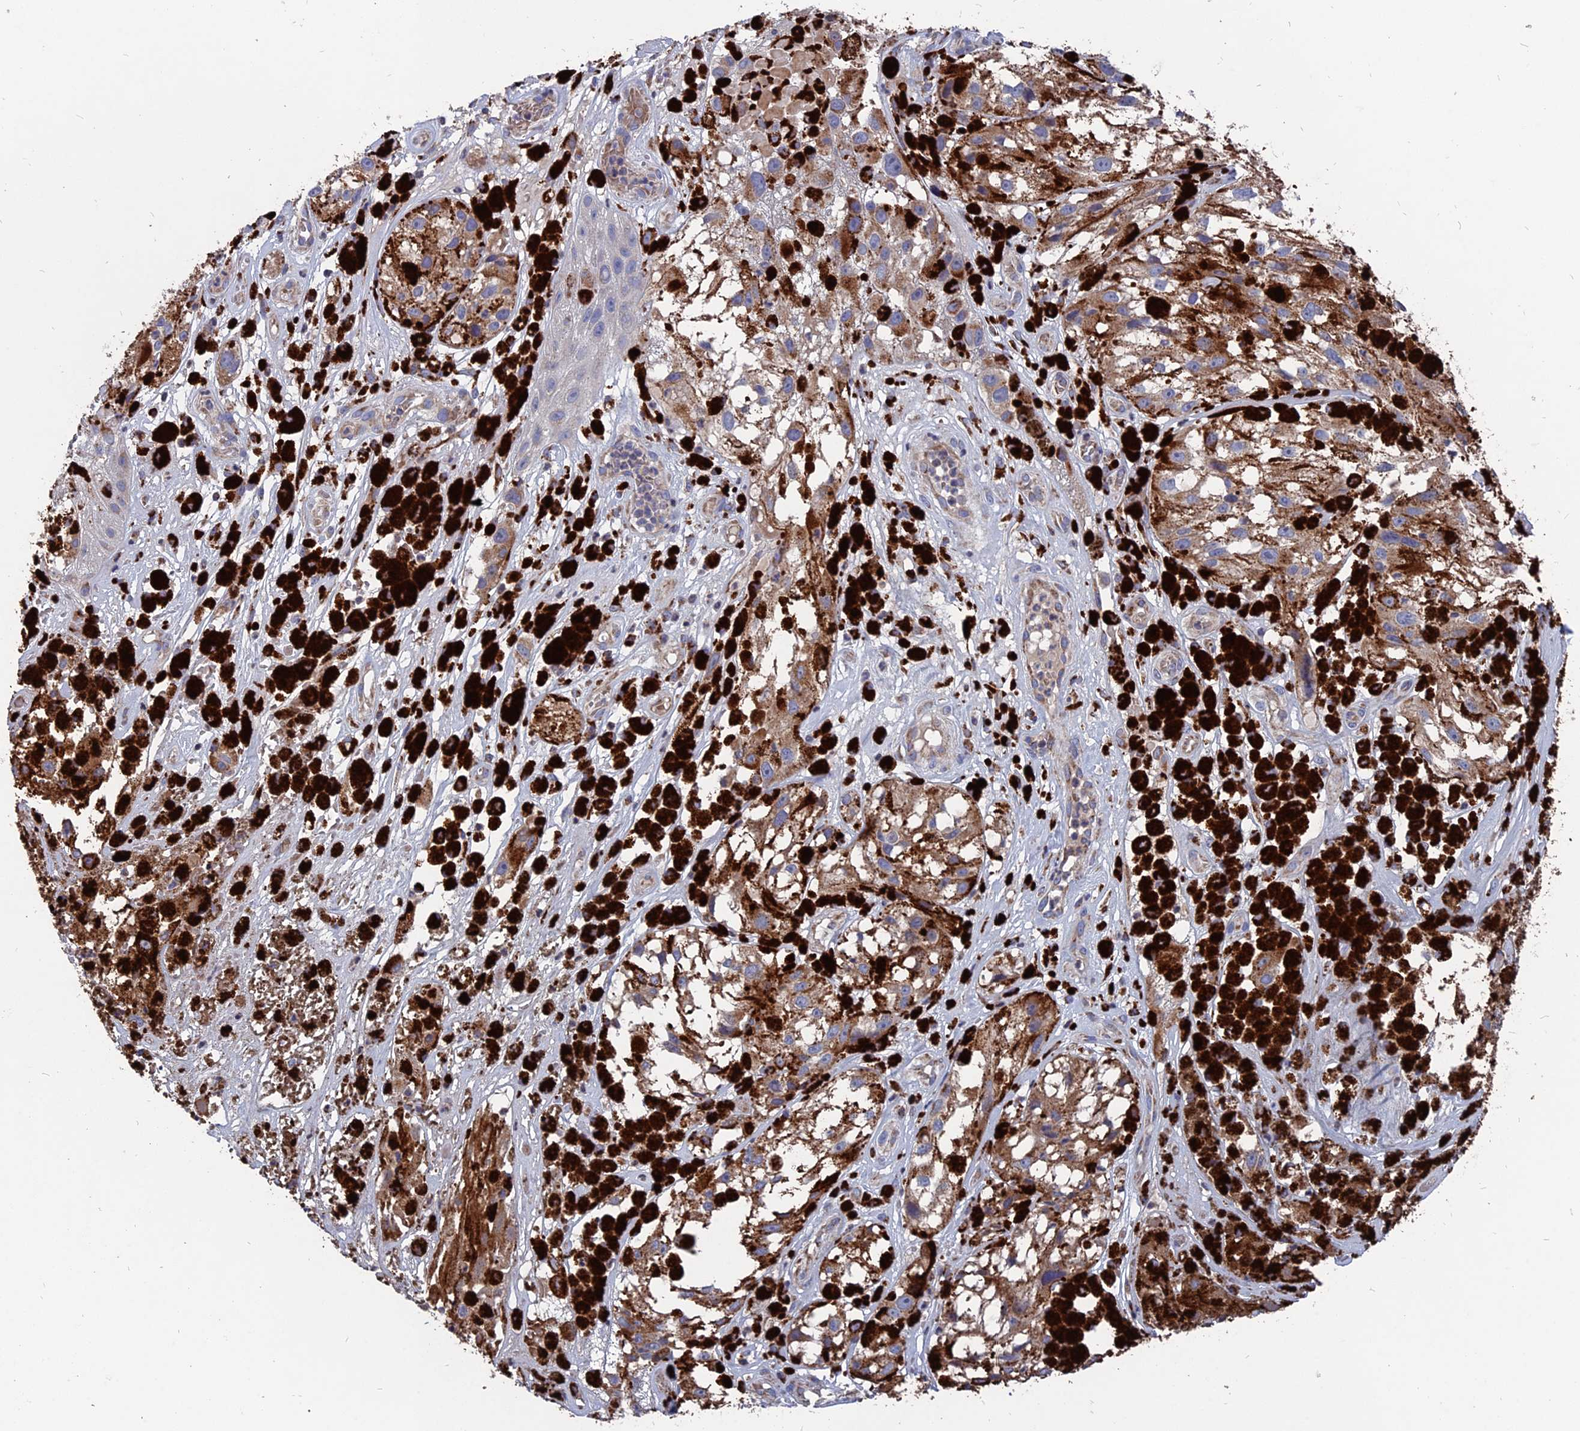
{"staining": {"intensity": "moderate", "quantity": ">75%", "location": "cytoplasmic/membranous"}, "tissue": "melanoma", "cell_type": "Tumor cells", "image_type": "cancer", "snomed": [{"axis": "morphology", "description": "Malignant melanoma, NOS"}, {"axis": "topography", "description": "Skin"}], "caption": "A high-resolution micrograph shows immunohistochemistry (IHC) staining of melanoma, which displays moderate cytoplasmic/membranous expression in about >75% of tumor cells. (DAB = brown stain, brightfield microscopy at high magnification).", "gene": "TGFA", "patient": {"sex": "male", "age": 88}}